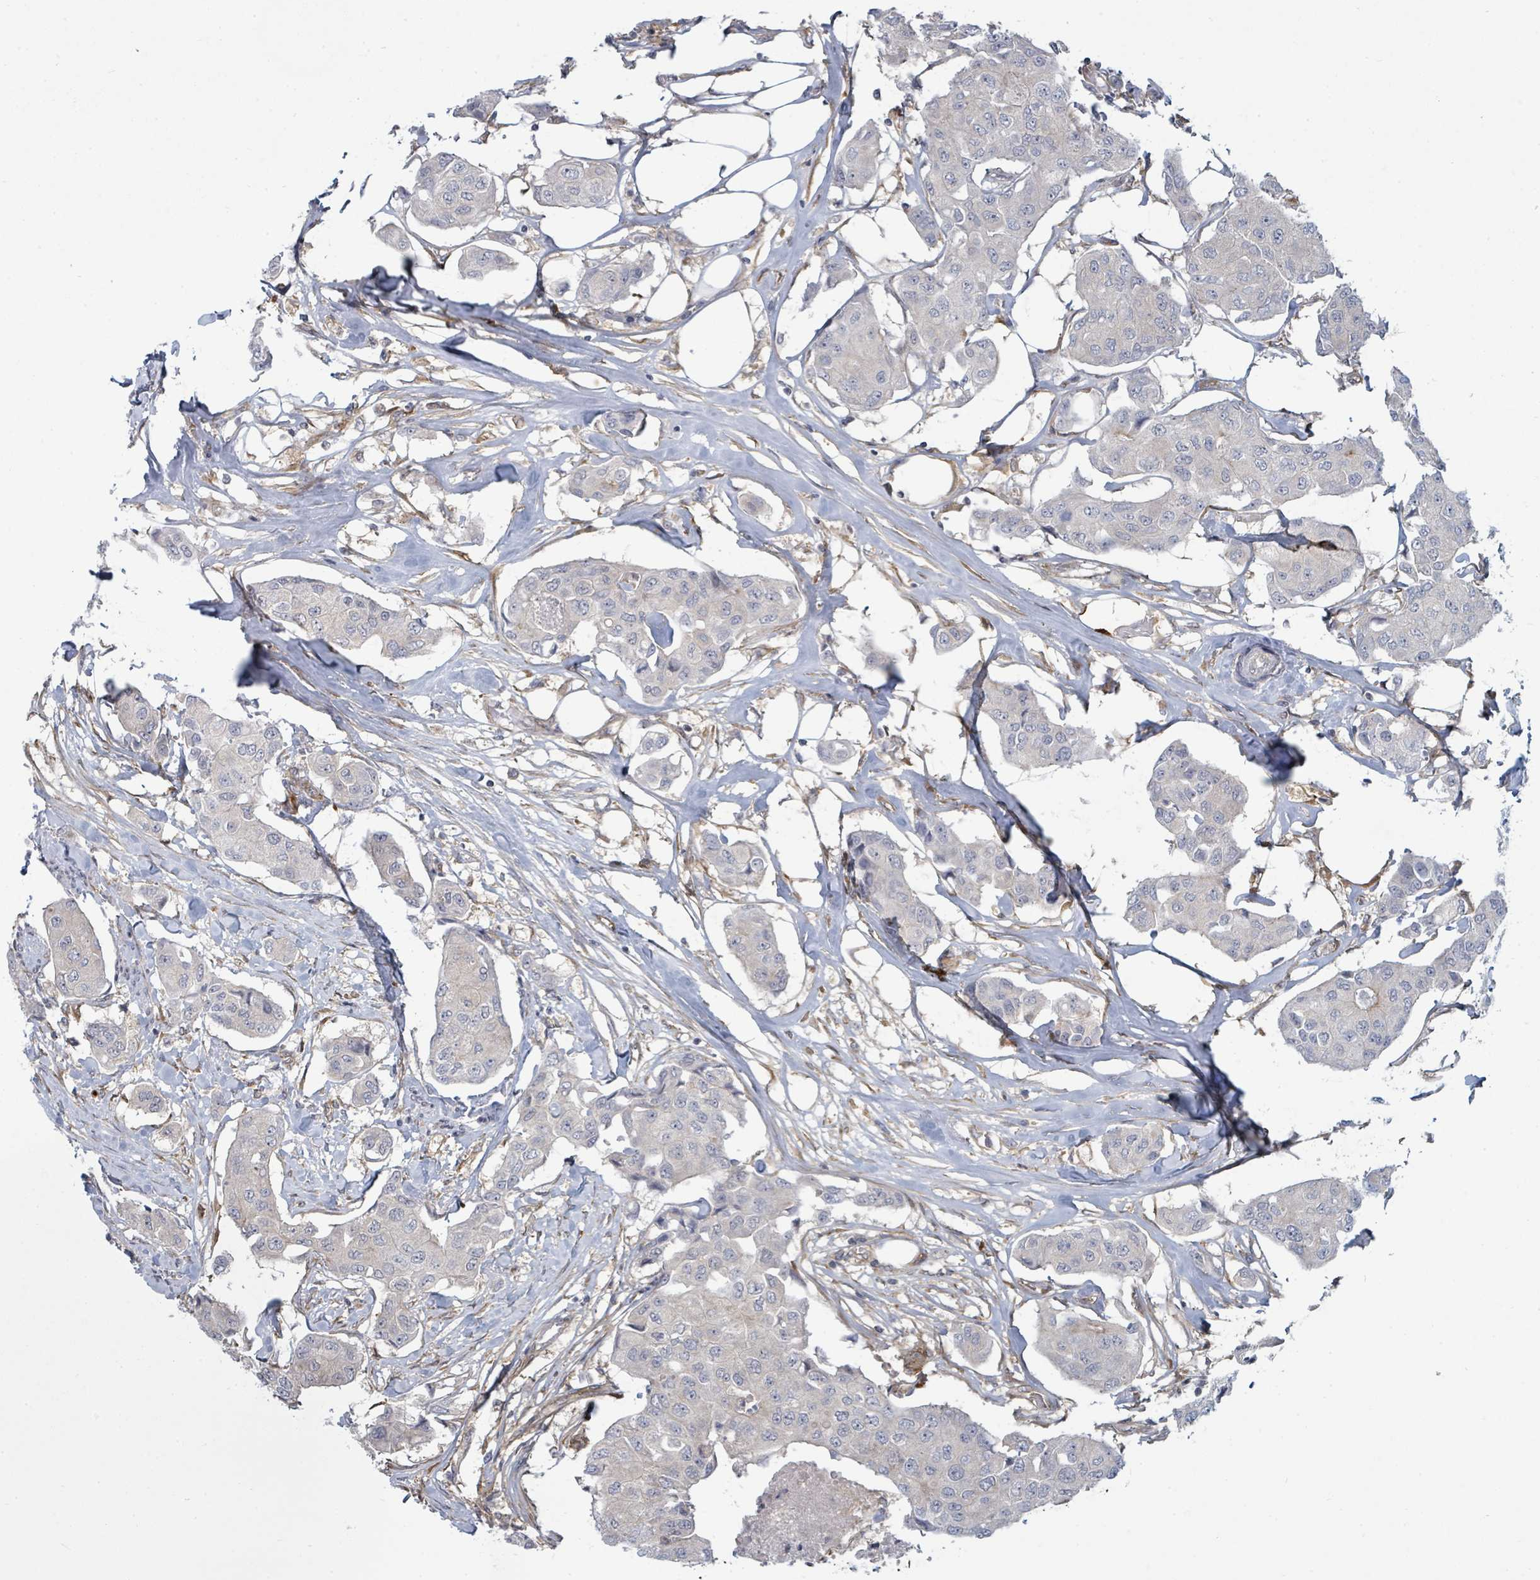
{"staining": {"intensity": "negative", "quantity": "none", "location": "none"}, "tissue": "breast cancer", "cell_type": "Tumor cells", "image_type": "cancer", "snomed": [{"axis": "morphology", "description": "Duct carcinoma"}, {"axis": "topography", "description": "Breast"}, {"axis": "topography", "description": "Lymph node"}], "caption": "This is an IHC image of breast intraductal carcinoma. There is no staining in tumor cells.", "gene": "PSMG2", "patient": {"sex": "female", "age": 80}}